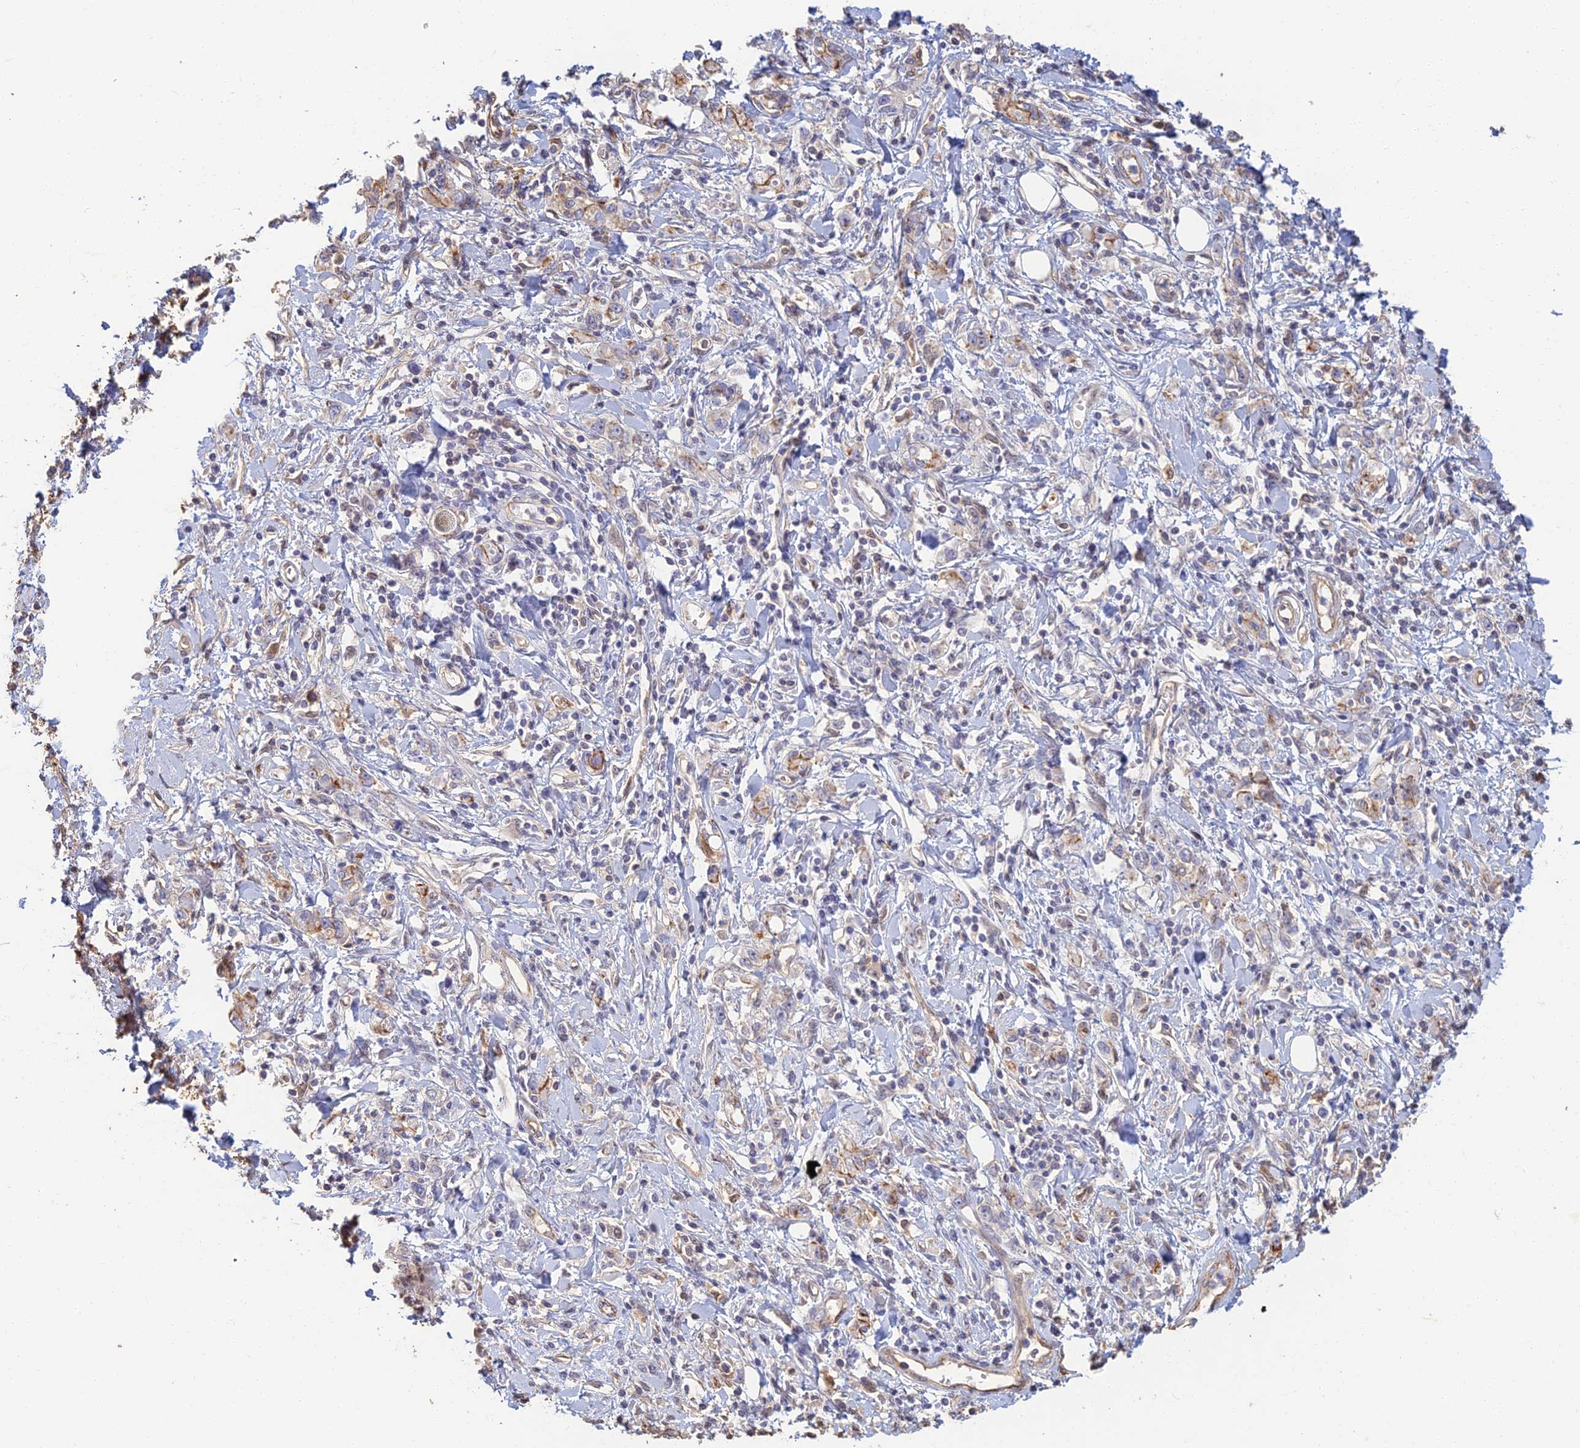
{"staining": {"intensity": "moderate", "quantity": "<25%", "location": "cytoplasmic/membranous"}, "tissue": "stomach cancer", "cell_type": "Tumor cells", "image_type": "cancer", "snomed": [{"axis": "morphology", "description": "Adenocarcinoma, NOS"}, {"axis": "topography", "description": "Stomach"}], "caption": "Human stomach adenocarcinoma stained with a protein marker demonstrates moderate staining in tumor cells.", "gene": "LRRN3", "patient": {"sex": "female", "age": 76}}